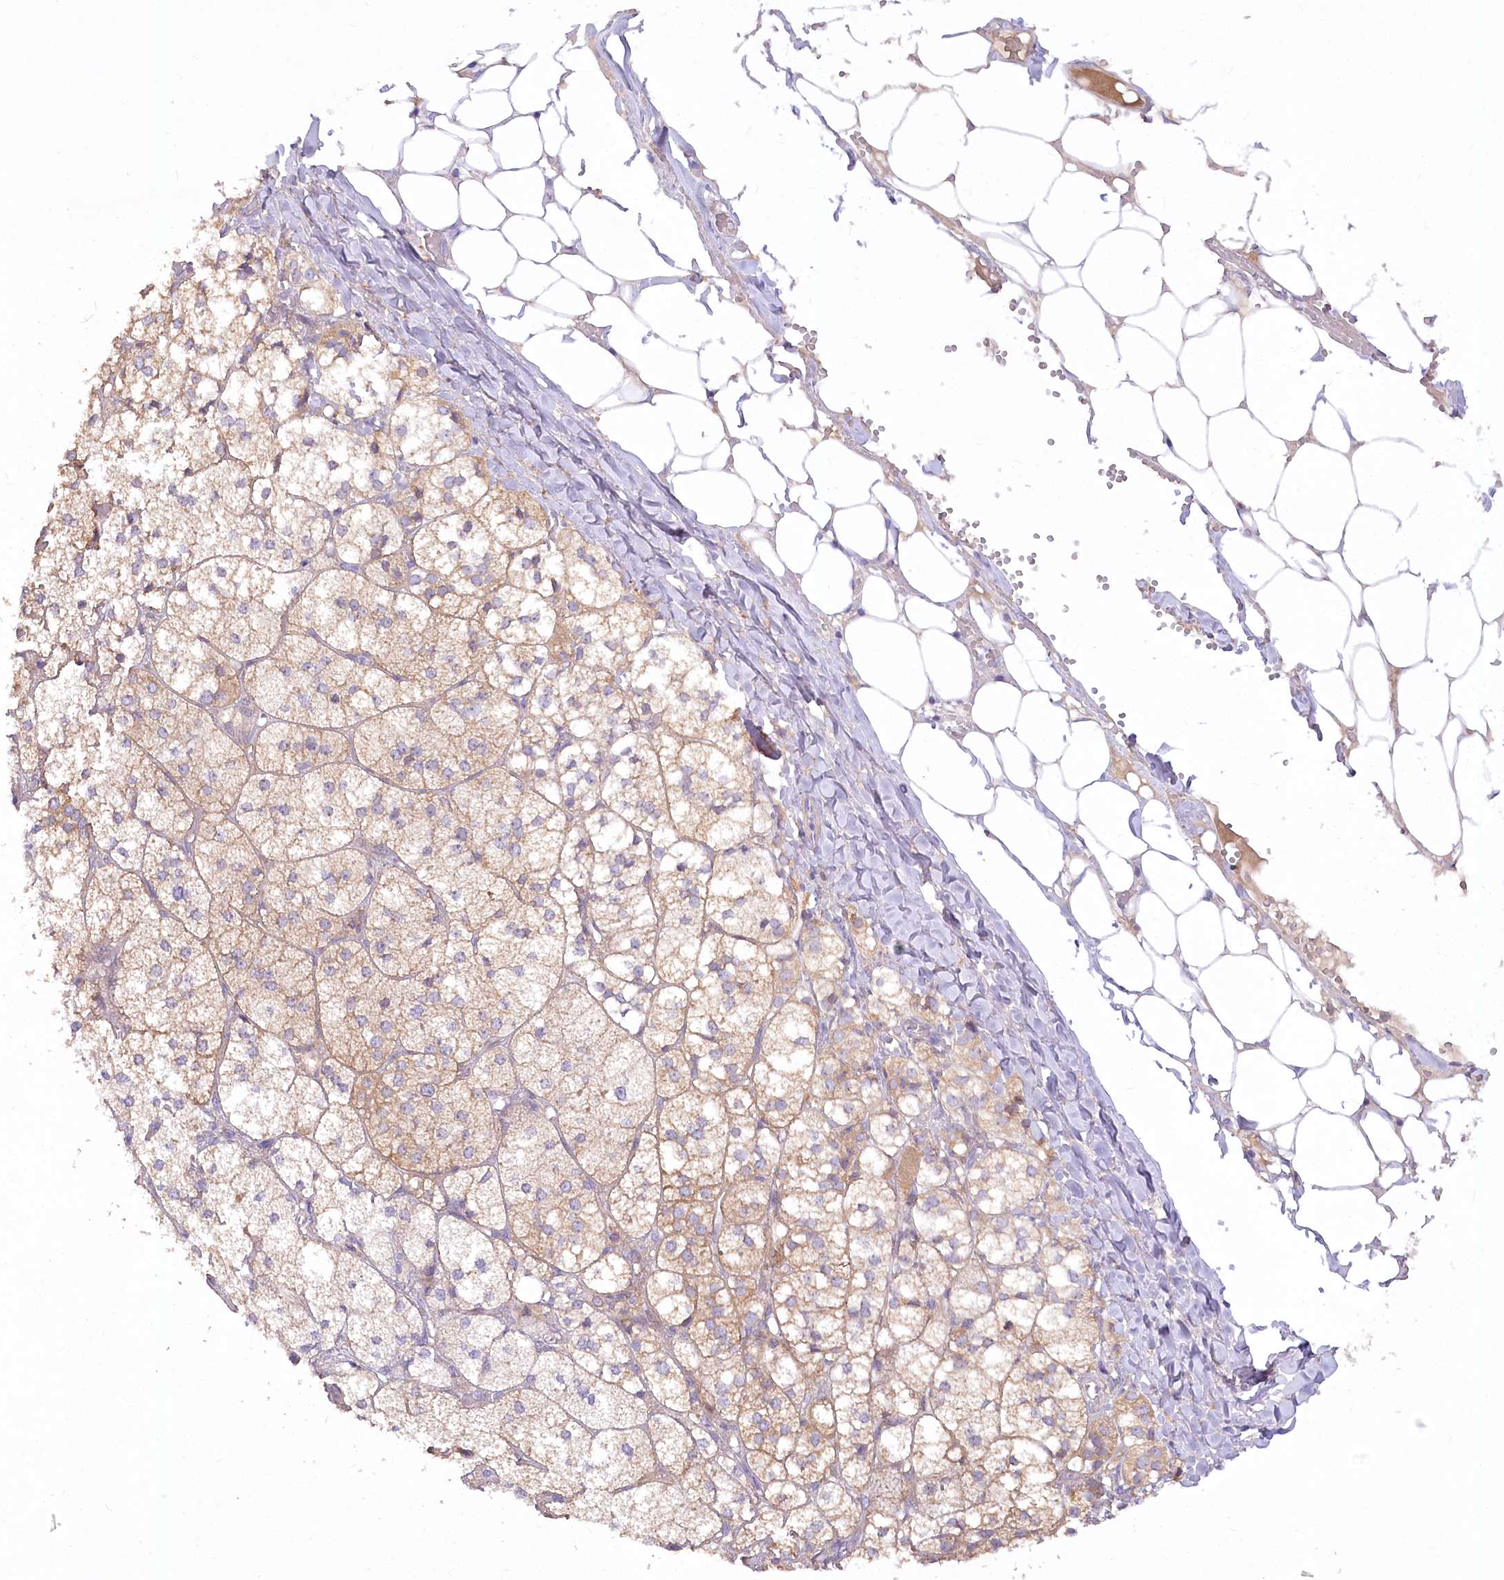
{"staining": {"intensity": "moderate", "quantity": "<25%", "location": "cytoplasmic/membranous"}, "tissue": "adrenal gland", "cell_type": "Glandular cells", "image_type": "normal", "snomed": [{"axis": "morphology", "description": "Normal tissue, NOS"}, {"axis": "topography", "description": "Adrenal gland"}], "caption": "The histopathology image displays a brown stain indicating the presence of a protein in the cytoplasmic/membranous of glandular cells in adrenal gland.", "gene": "EFHC2", "patient": {"sex": "female", "age": 61}}